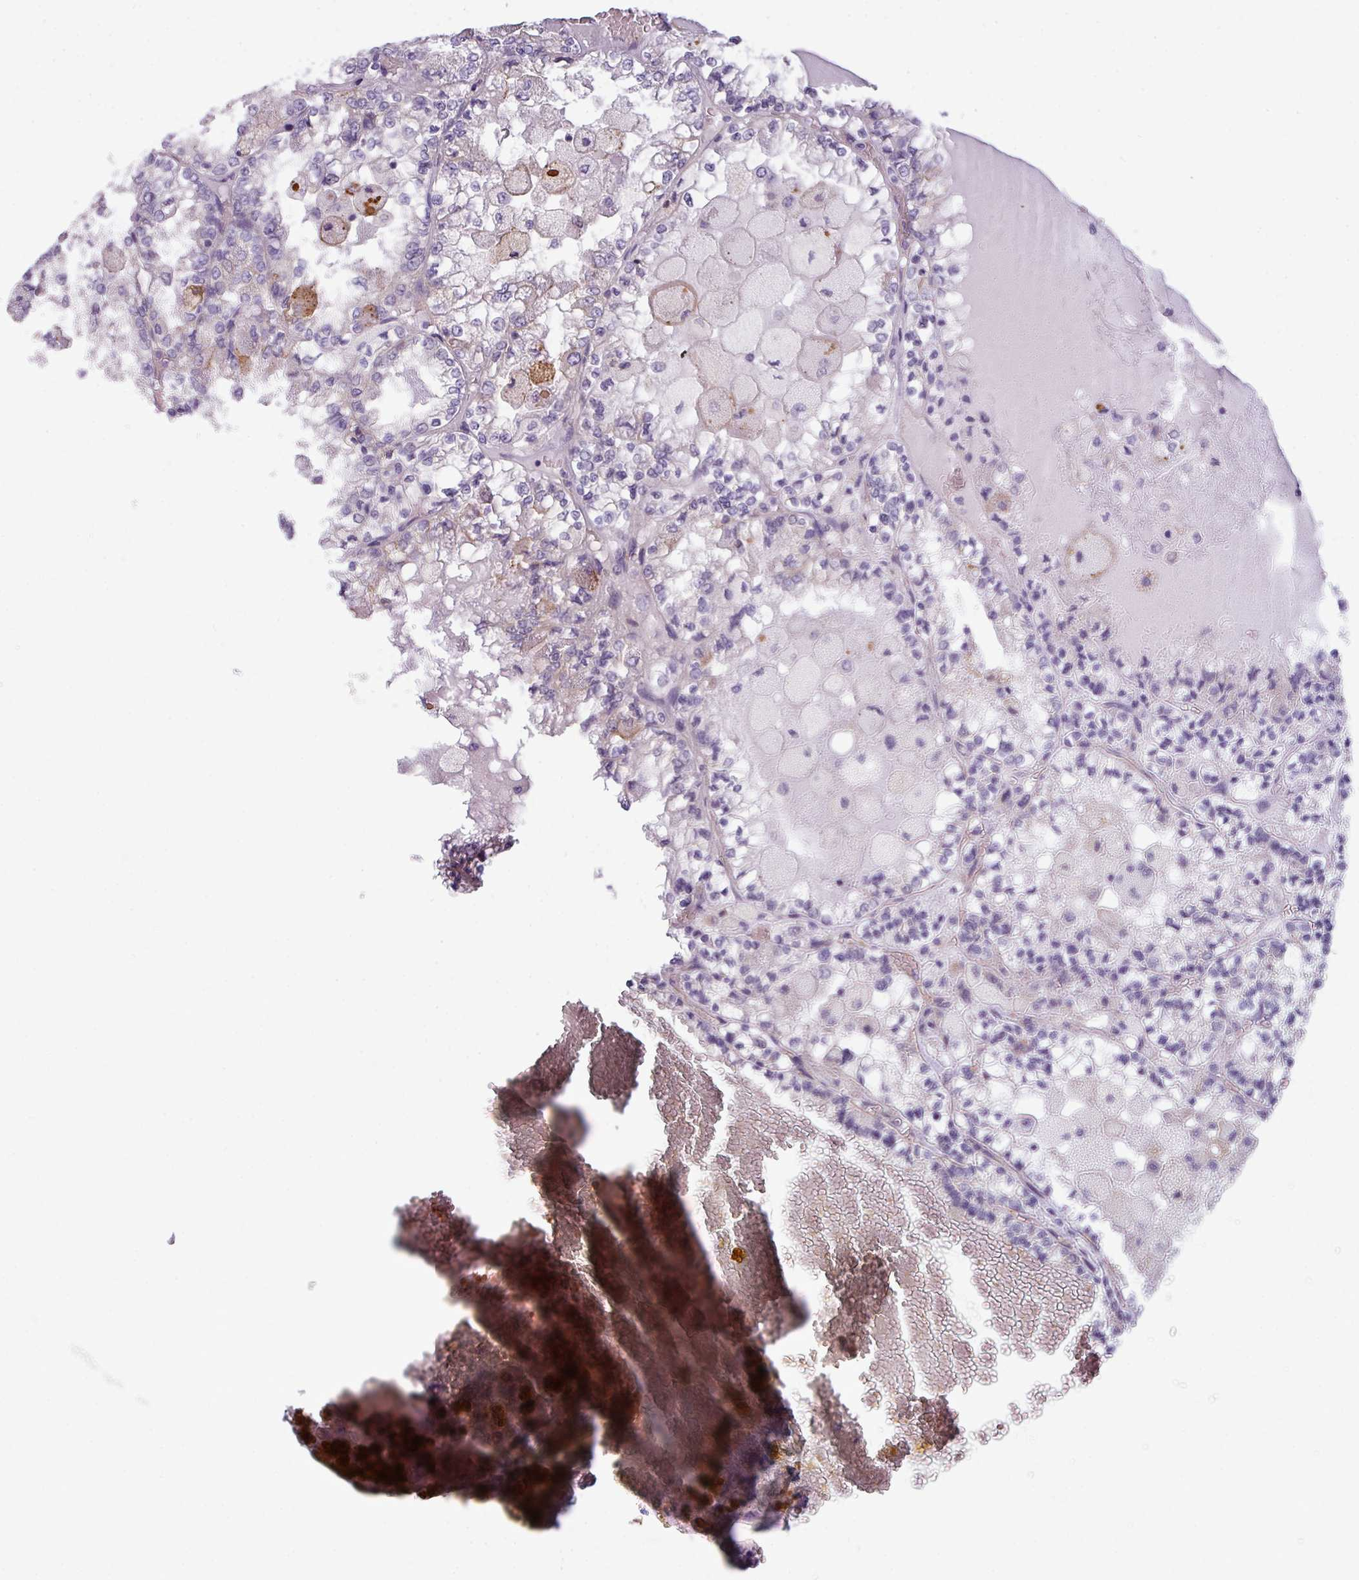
{"staining": {"intensity": "negative", "quantity": "none", "location": "none"}, "tissue": "renal cancer", "cell_type": "Tumor cells", "image_type": "cancer", "snomed": [{"axis": "morphology", "description": "Adenocarcinoma, NOS"}, {"axis": "topography", "description": "Kidney"}], "caption": "Image shows no protein expression in tumor cells of renal cancer (adenocarcinoma) tissue.", "gene": "BUD23", "patient": {"sex": "female", "age": 56}}